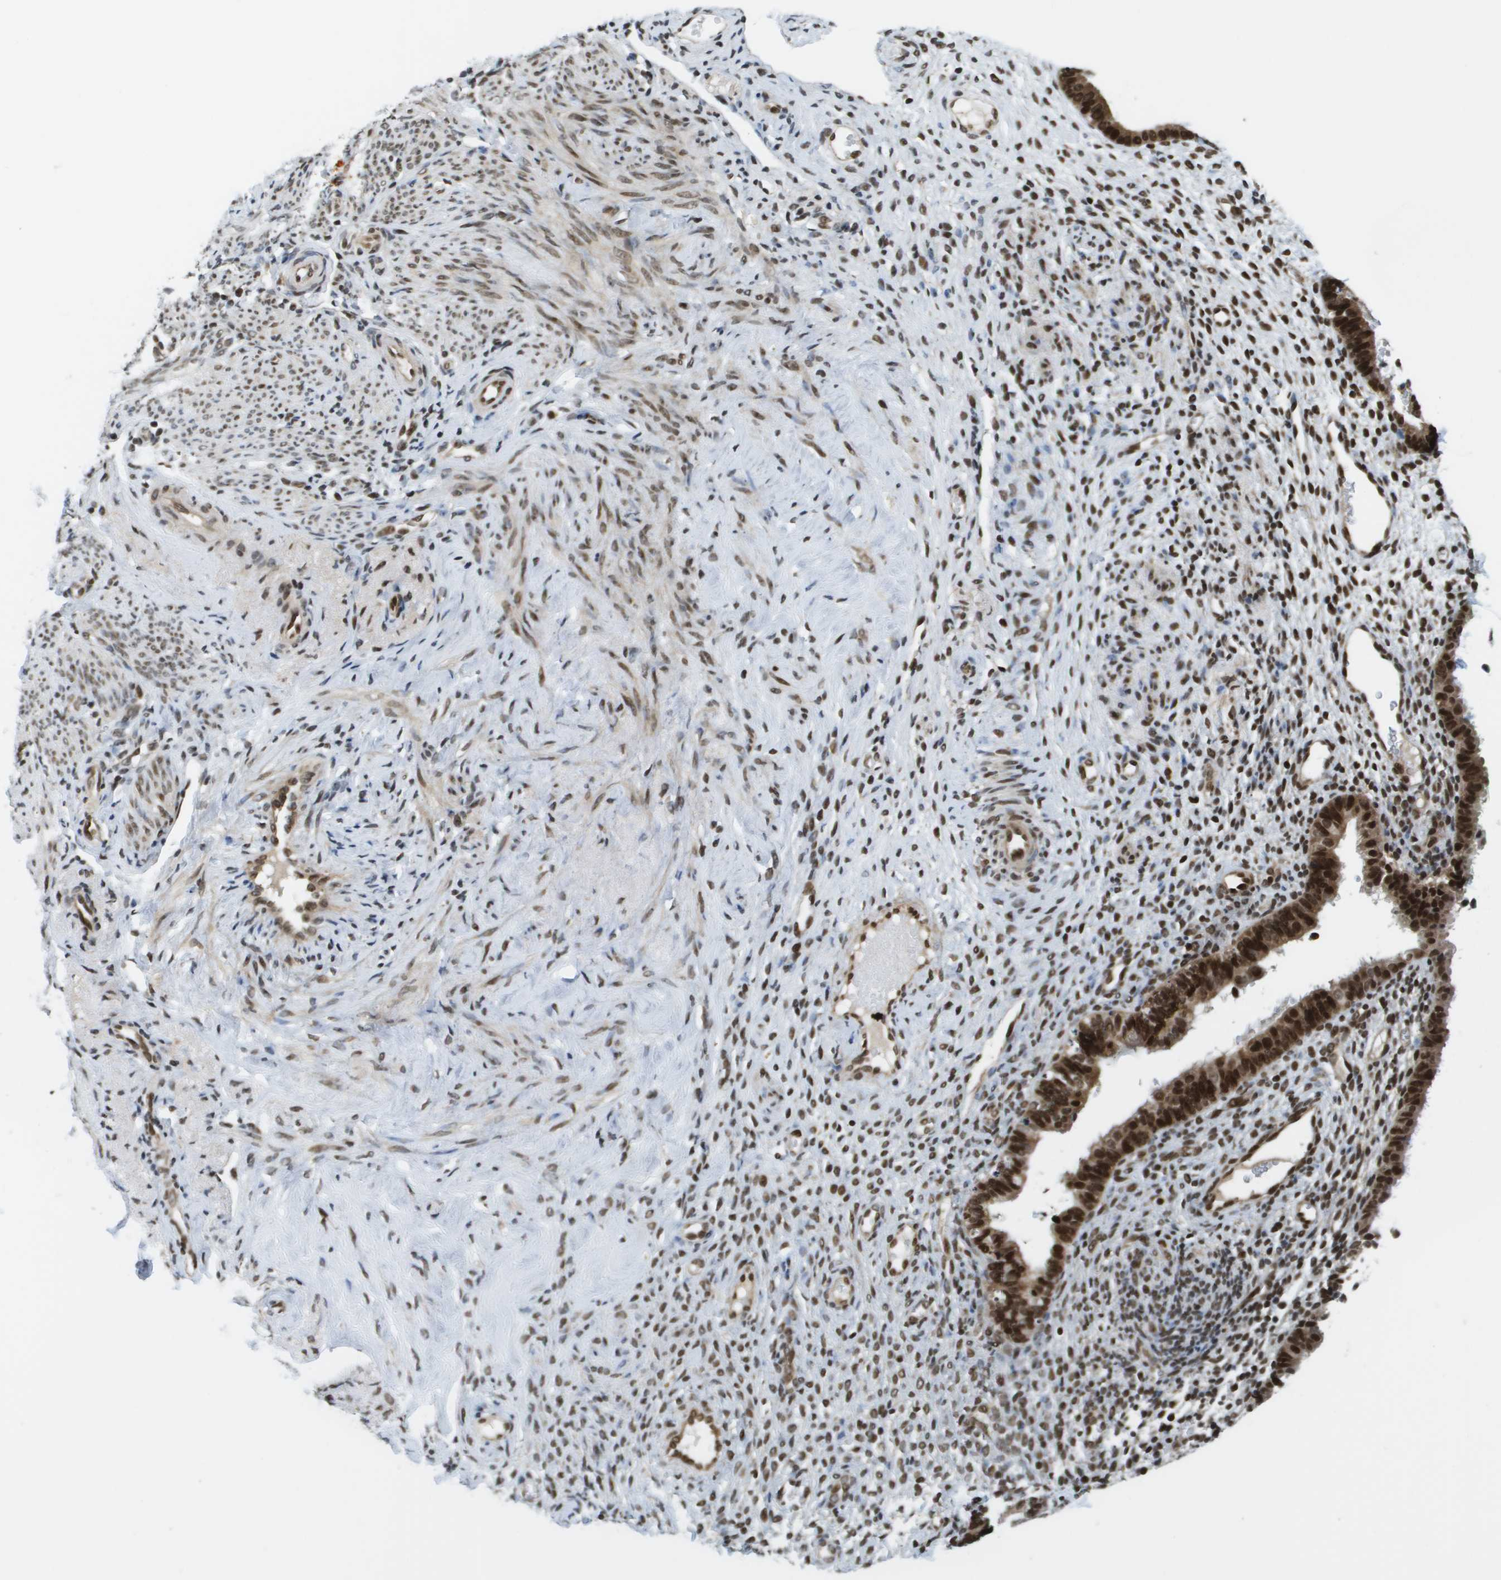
{"staining": {"intensity": "strong", "quantity": ">75%", "location": "nuclear"}, "tissue": "endometrium", "cell_type": "Cells in endometrial stroma", "image_type": "normal", "snomed": [{"axis": "morphology", "description": "Normal tissue, NOS"}, {"axis": "topography", "description": "Endometrium"}], "caption": "This image demonstrates IHC staining of benign endometrium, with high strong nuclear expression in approximately >75% of cells in endometrial stroma.", "gene": "RECQL4", "patient": {"sex": "female", "age": 61}}